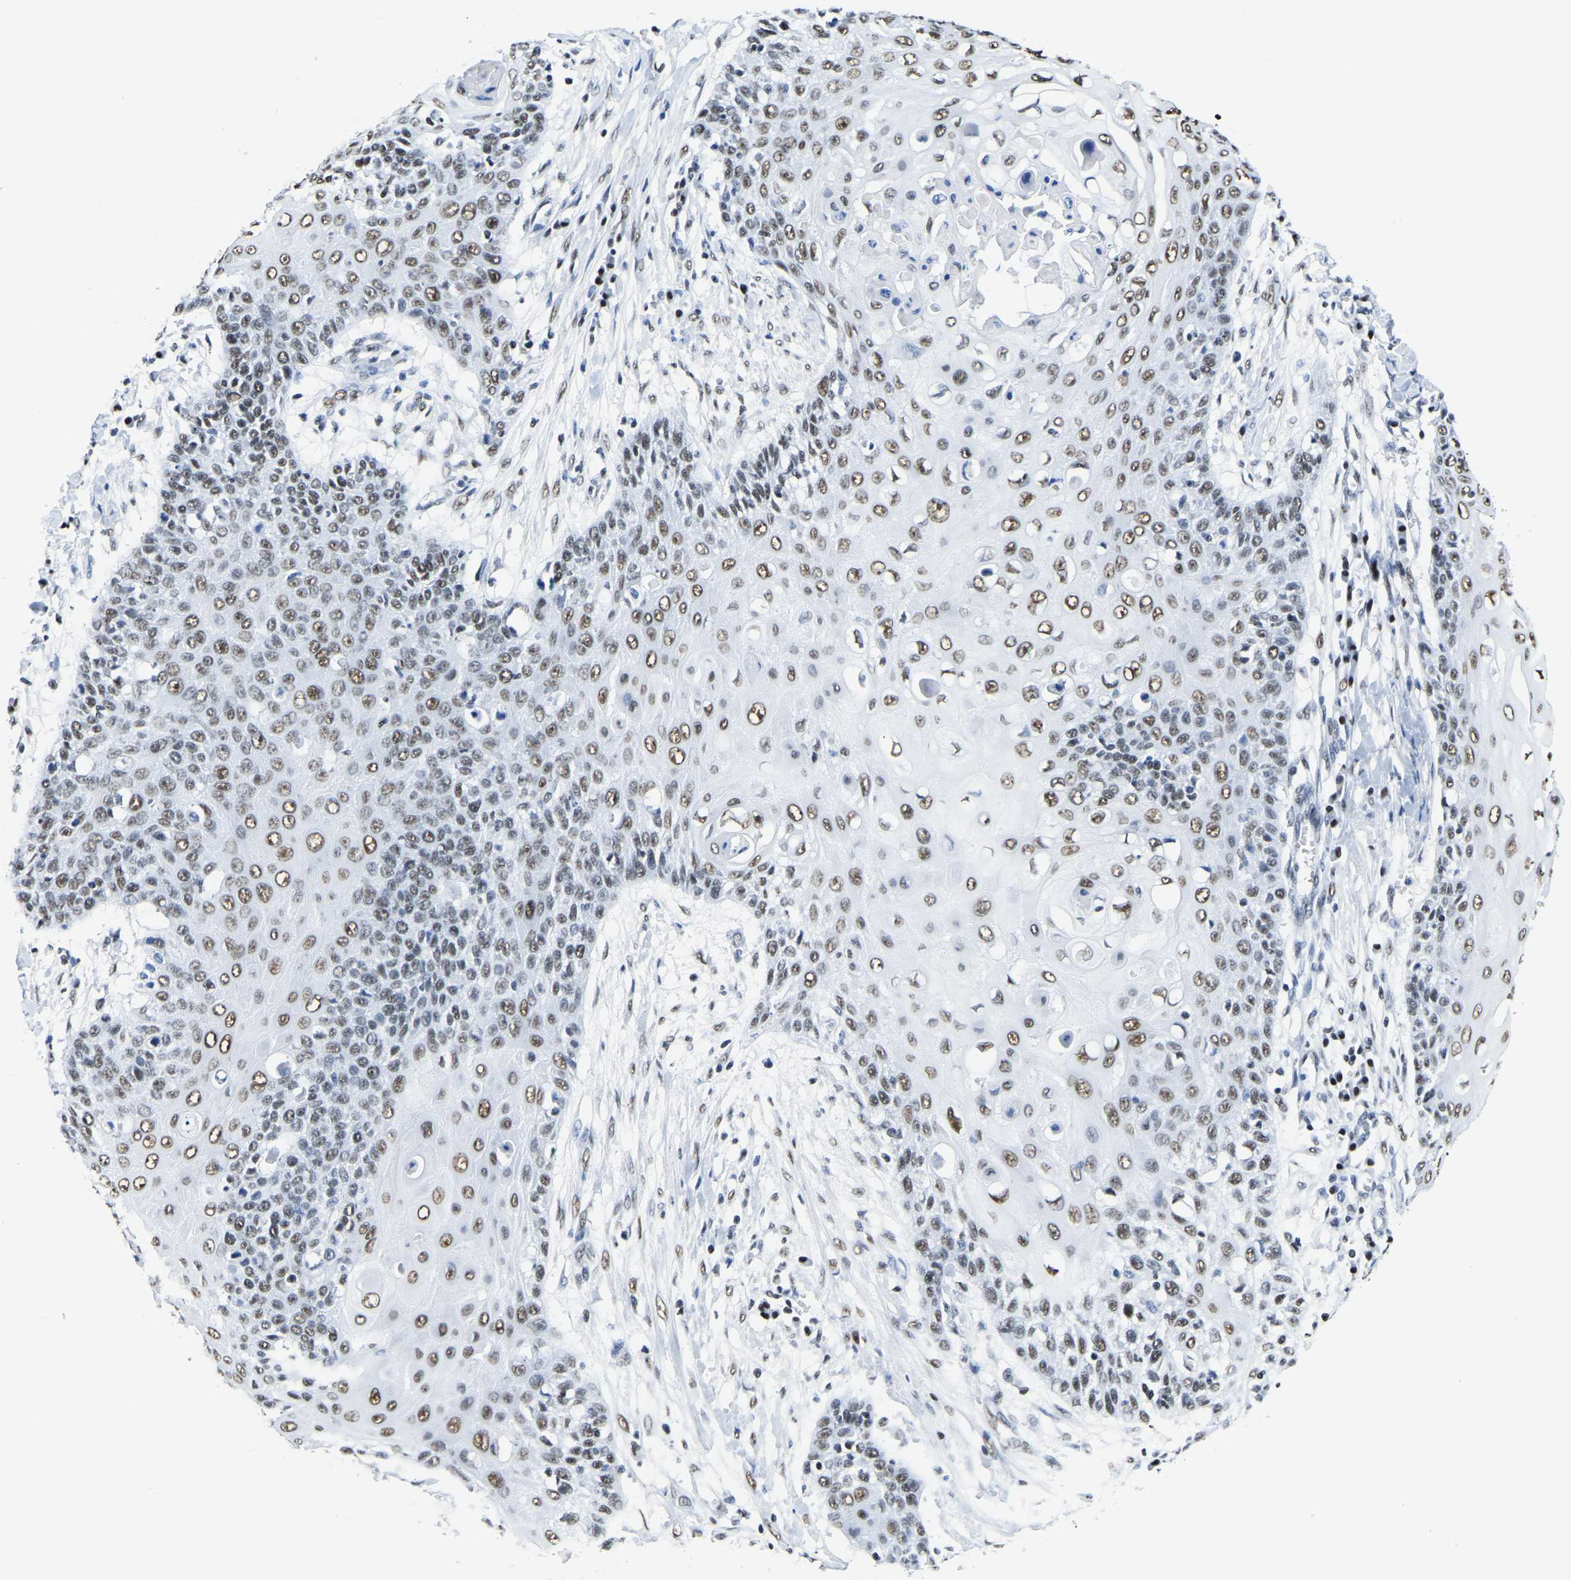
{"staining": {"intensity": "moderate", "quantity": ">75%", "location": "nuclear"}, "tissue": "cervical cancer", "cell_type": "Tumor cells", "image_type": "cancer", "snomed": [{"axis": "morphology", "description": "Squamous cell carcinoma, NOS"}, {"axis": "topography", "description": "Cervix"}], "caption": "A photomicrograph of human cervical cancer stained for a protein displays moderate nuclear brown staining in tumor cells.", "gene": "UBA1", "patient": {"sex": "female", "age": 39}}